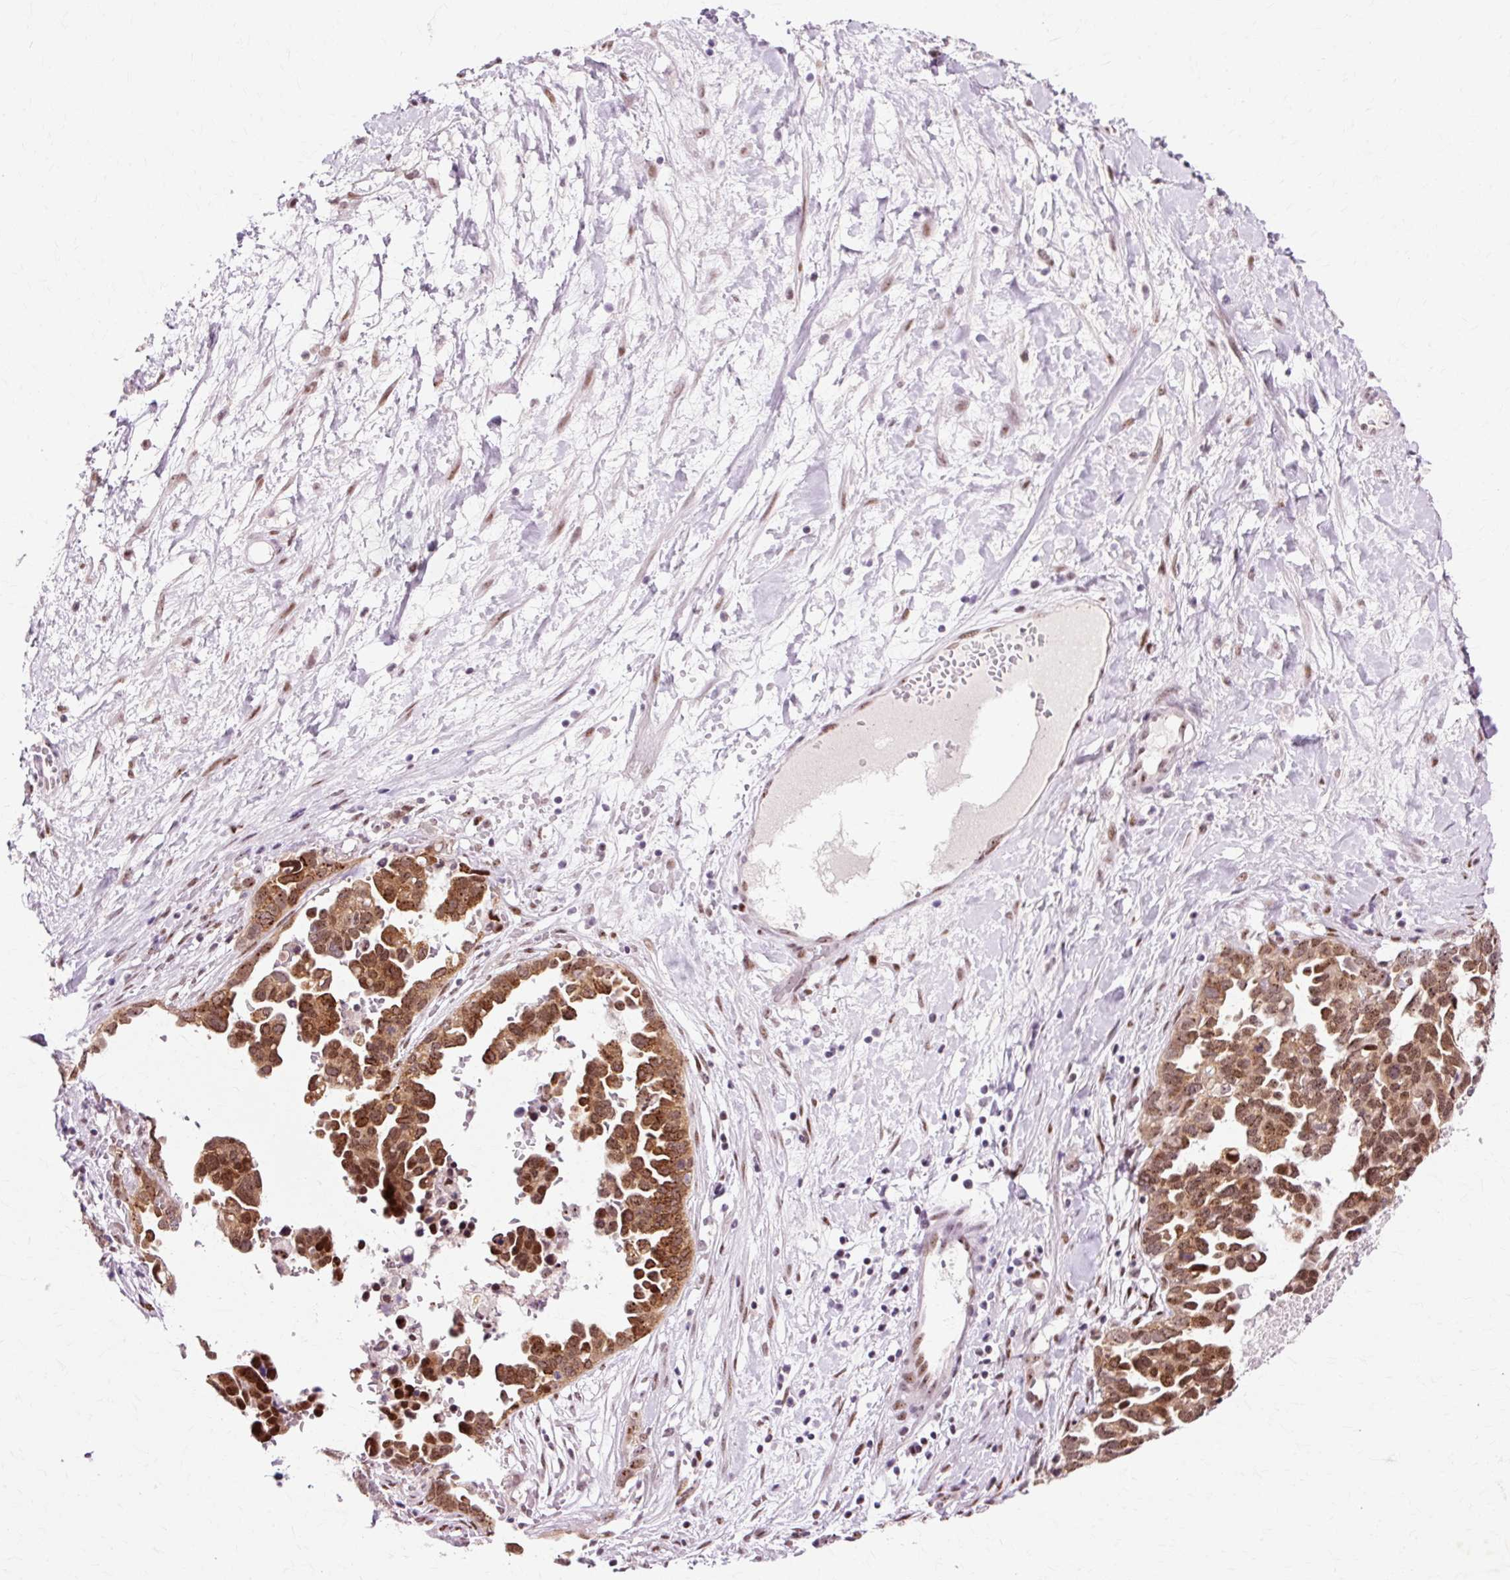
{"staining": {"intensity": "moderate", "quantity": ">75%", "location": "cytoplasmic/membranous,nuclear"}, "tissue": "ovarian cancer", "cell_type": "Tumor cells", "image_type": "cancer", "snomed": [{"axis": "morphology", "description": "Cystadenocarcinoma, serous, NOS"}, {"axis": "topography", "description": "Ovary"}], "caption": "Ovarian serous cystadenocarcinoma stained for a protein (brown) reveals moderate cytoplasmic/membranous and nuclear positive expression in approximately >75% of tumor cells.", "gene": "MACROD2", "patient": {"sex": "female", "age": 54}}